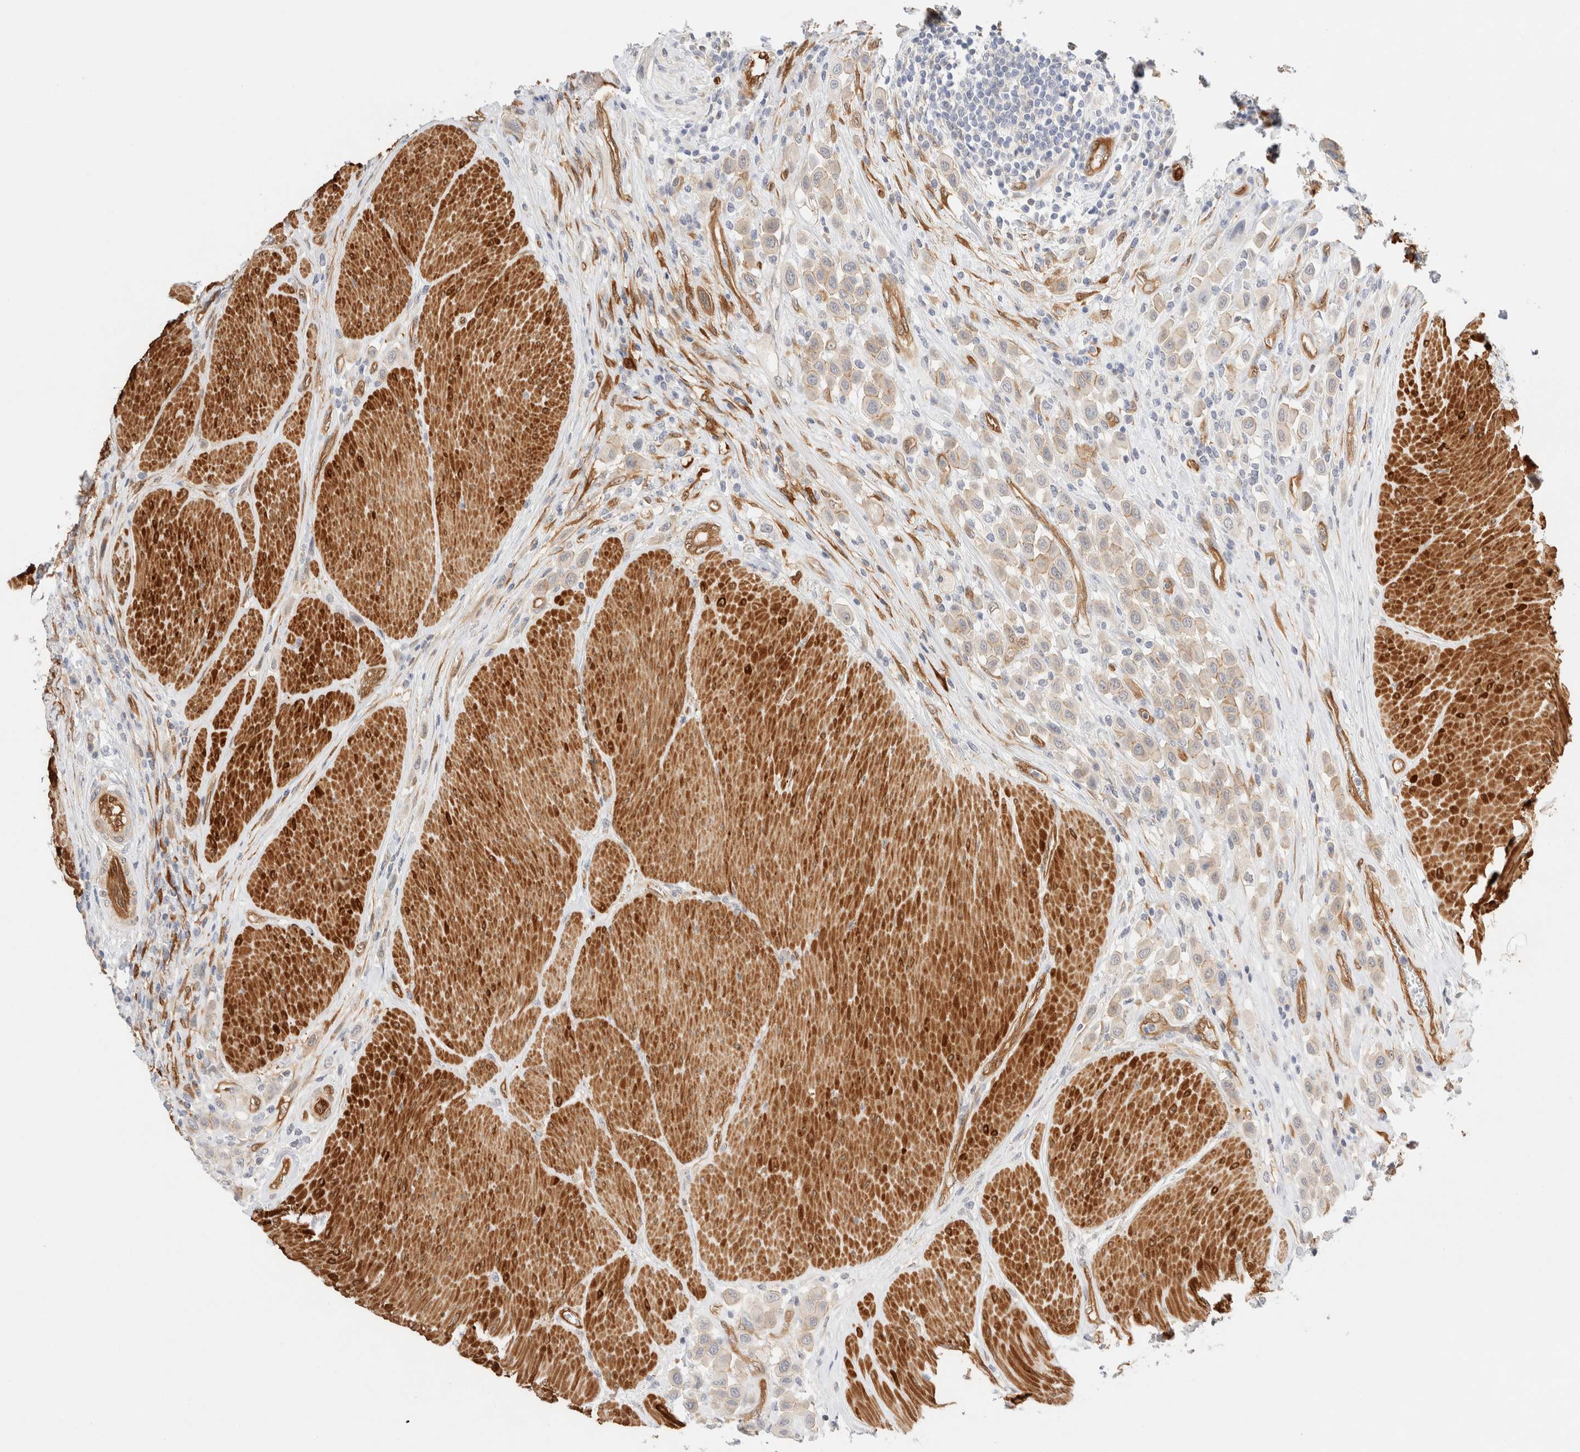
{"staining": {"intensity": "weak", "quantity": "<25%", "location": "cytoplasmic/membranous"}, "tissue": "urothelial cancer", "cell_type": "Tumor cells", "image_type": "cancer", "snomed": [{"axis": "morphology", "description": "Urothelial carcinoma, High grade"}, {"axis": "topography", "description": "Urinary bladder"}], "caption": "The immunohistochemistry histopathology image has no significant positivity in tumor cells of urothelial cancer tissue.", "gene": "LMCD1", "patient": {"sex": "male", "age": 50}}